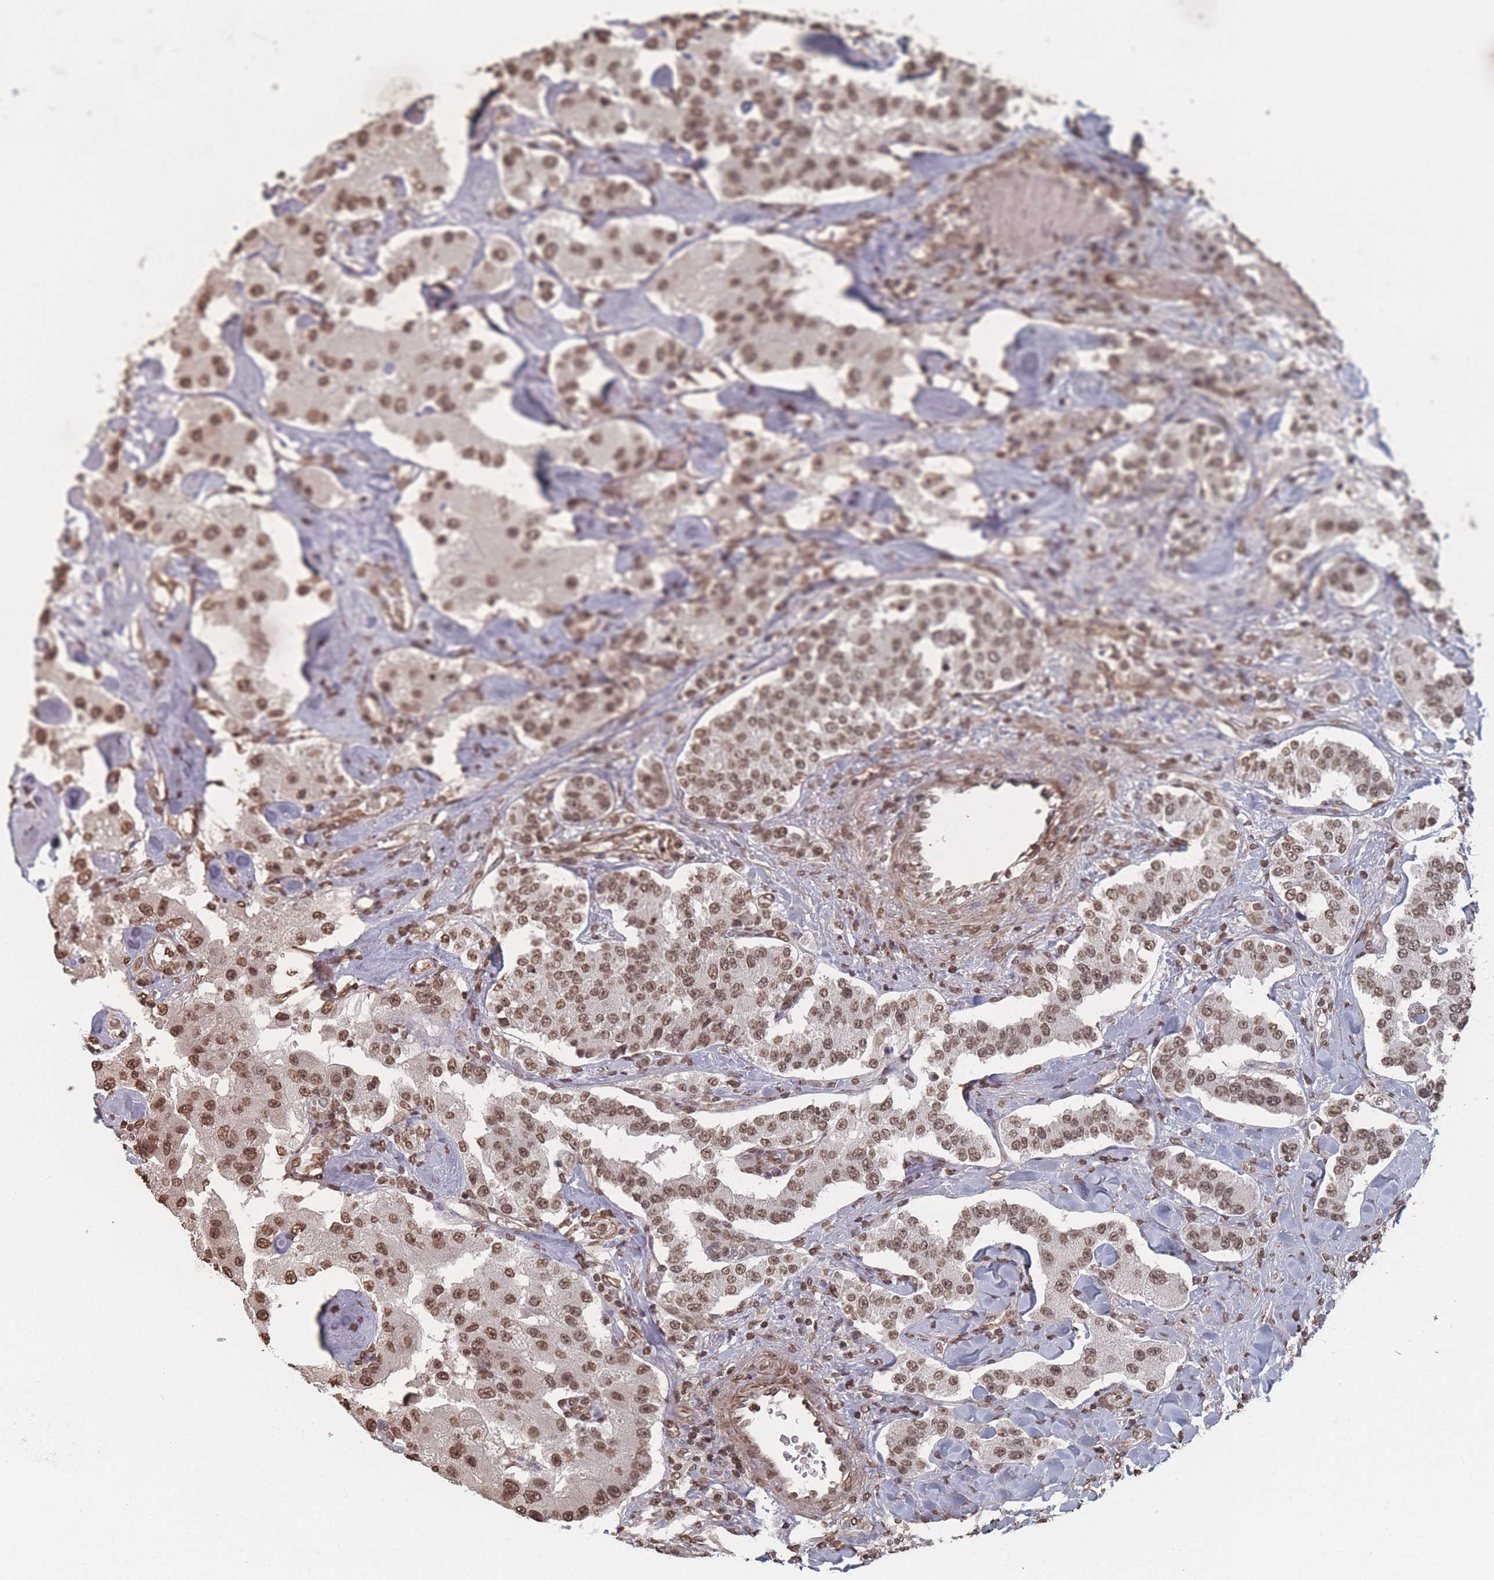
{"staining": {"intensity": "moderate", "quantity": ">75%", "location": "nuclear"}, "tissue": "carcinoid", "cell_type": "Tumor cells", "image_type": "cancer", "snomed": [{"axis": "morphology", "description": "Carcinoid, malignant, NOS"}, {"axis": "topography", "description": "Pancreas"}], "caption": "Carcinoid was stained to show a protein in brown. There is medium levels of moderate nuclear staining in approximately >75% of tumor cells.", "gene": "PLEKHG5", "patient": {"sex": "male", "age": 41}}